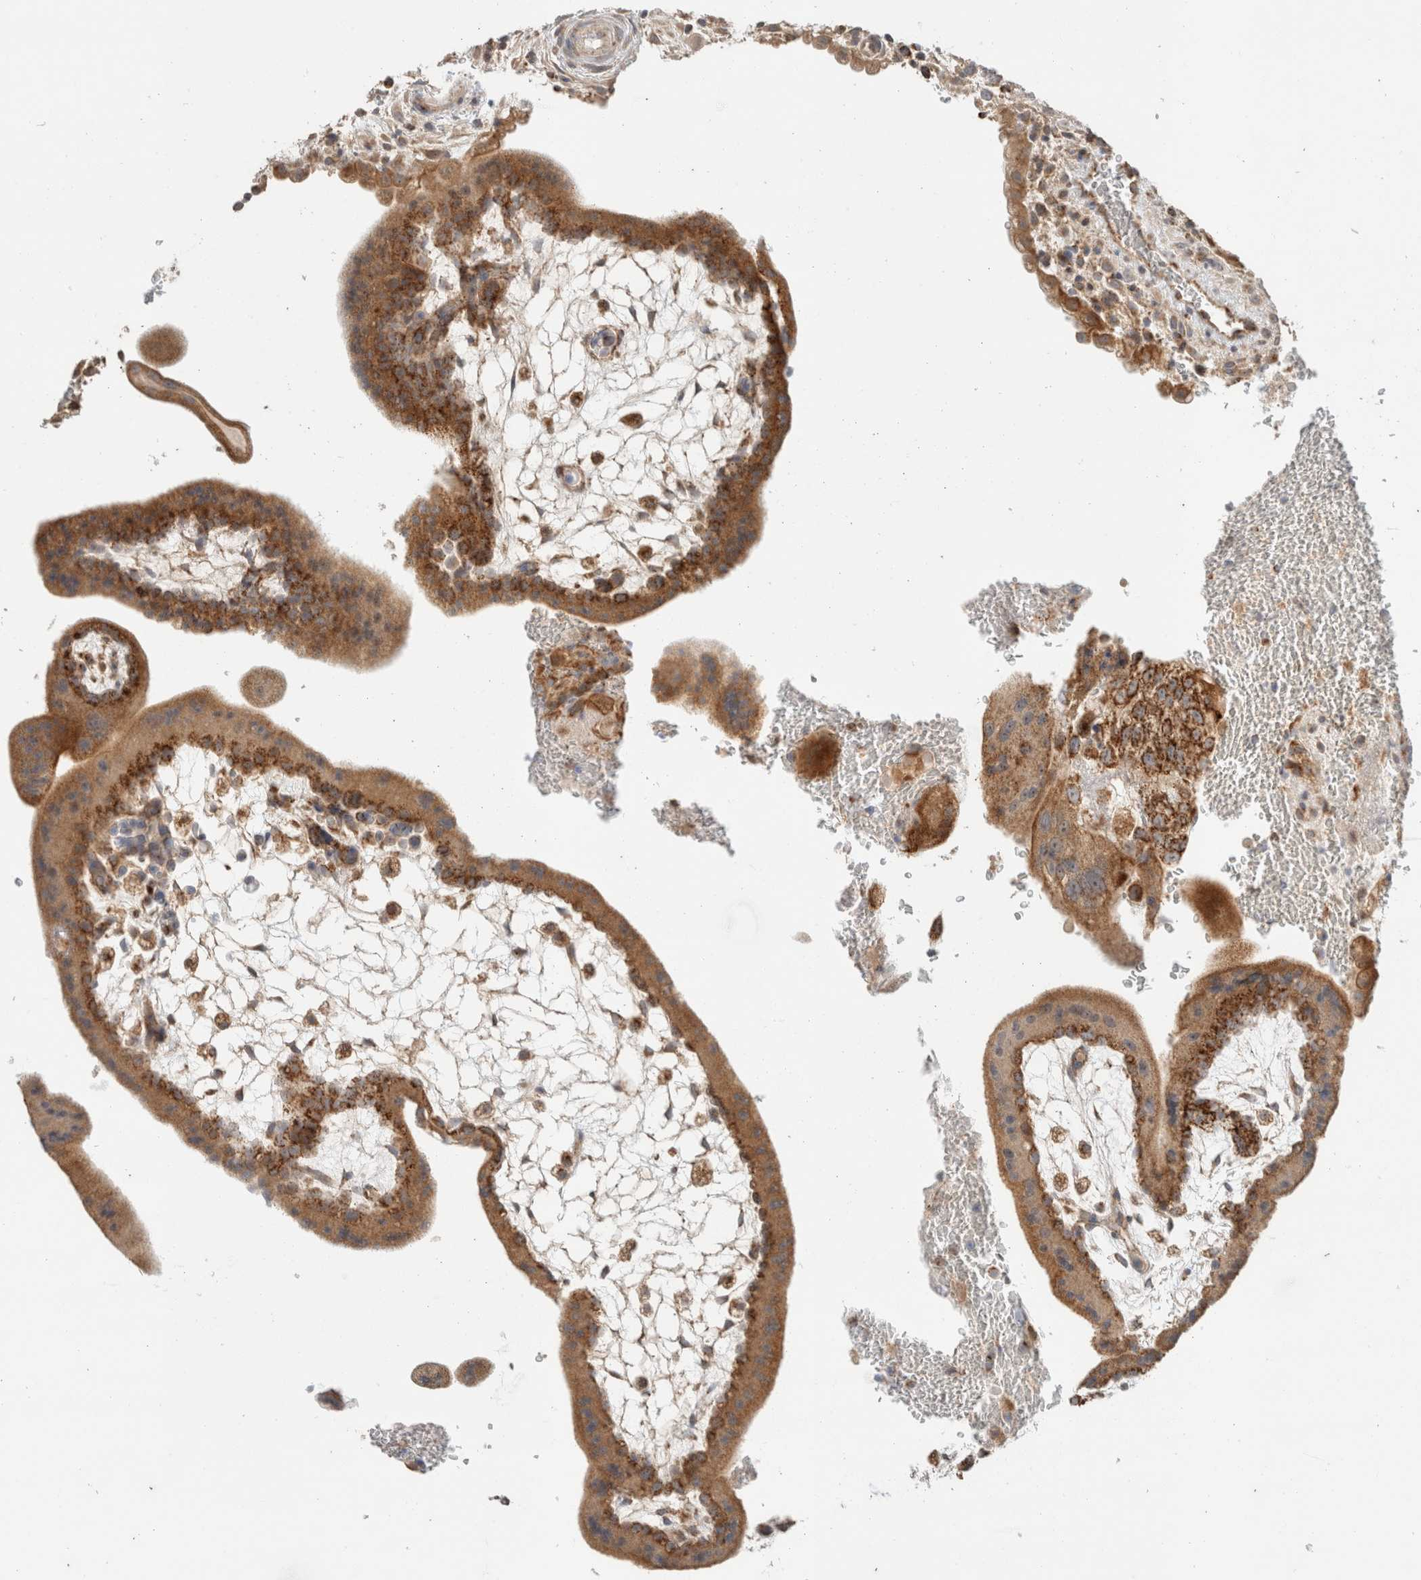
{"staining": {"intensity": "moderate", "quantity": ">75%", "location": "cytoplasmic/membranous"}, "tissue": "placenta", "cell_type": "Trophoblastic cells", "image_type": "normal", "snomed": [{"axis": "morphology", "description": "Normal tissue, NOS"}, {"axis": "topography", "description": "Placenta"}], "caption": "Benign placenta was stained to show a protein in brown. There is medium levels of moderate cytoplasmic/membranous positivity in about >75% of trophoblastic cells. The staining was performed using DAB to visualize the protein expression in brown, while the nuclei were stained in blue with hematoxylin (Magnification: 20x).", "gene": "MRM3", "patient": {"sex": "female", "age": 35}}